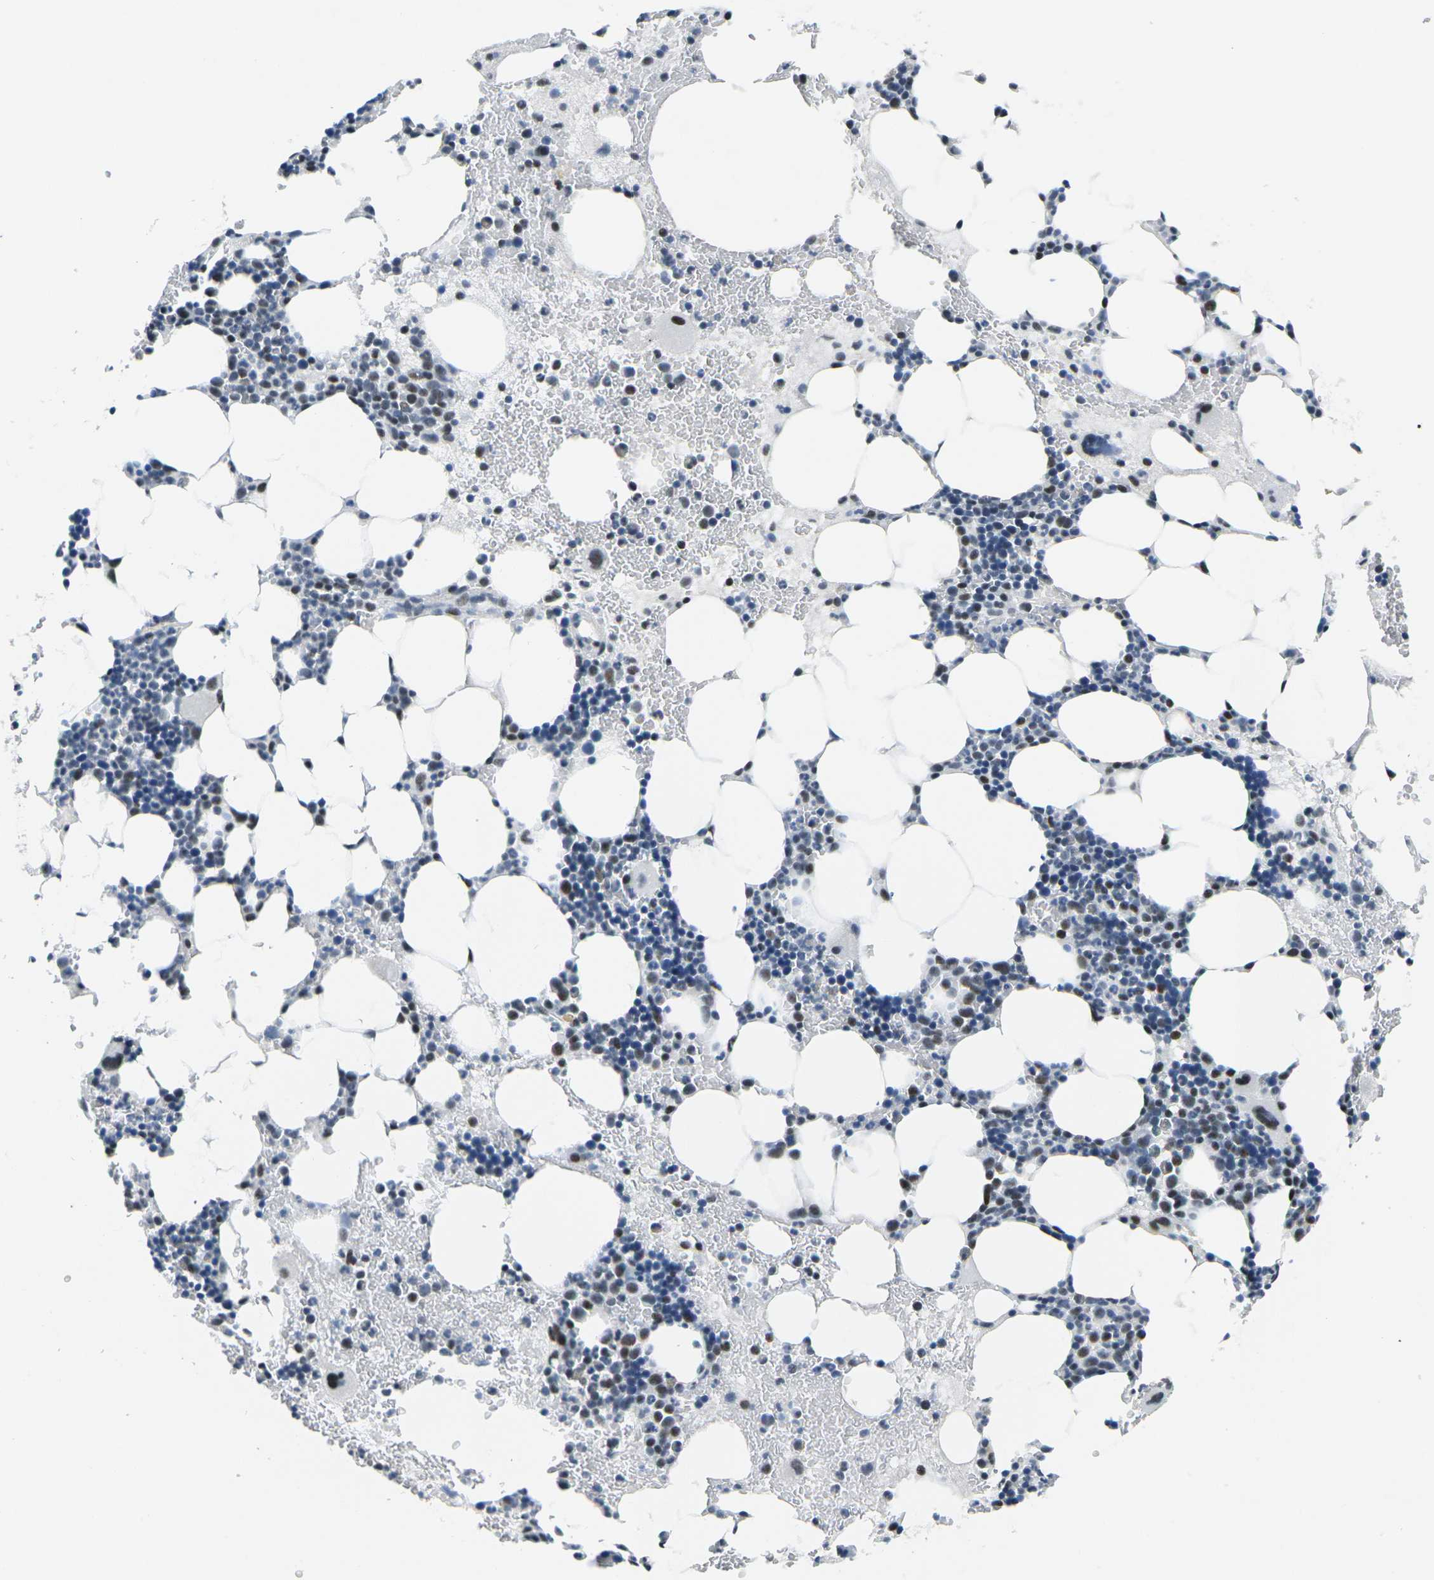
{"staining": {"intensity": "moderate", "quantity": "<25%", "location": "nuclear"}, "tissue": "bone marrow", "cell_type": "Hematopoietic cells", "image_type": "normal", "snomed": [{"axis": "morphology", "description": "Normal tissue, NOS"}, {"axis": "morphology", "description": "Inflammation, NOS"}, {"axis": "topography", "description": "Bone marrow"}], "caption": "Brown immunohistochemical staining in normal human bone marrow reveals moderate nuclear staining in about <25% of hematopoietic cells.", "gene": "PRPF8", "patient": {"sex": "female", "age": 76}}